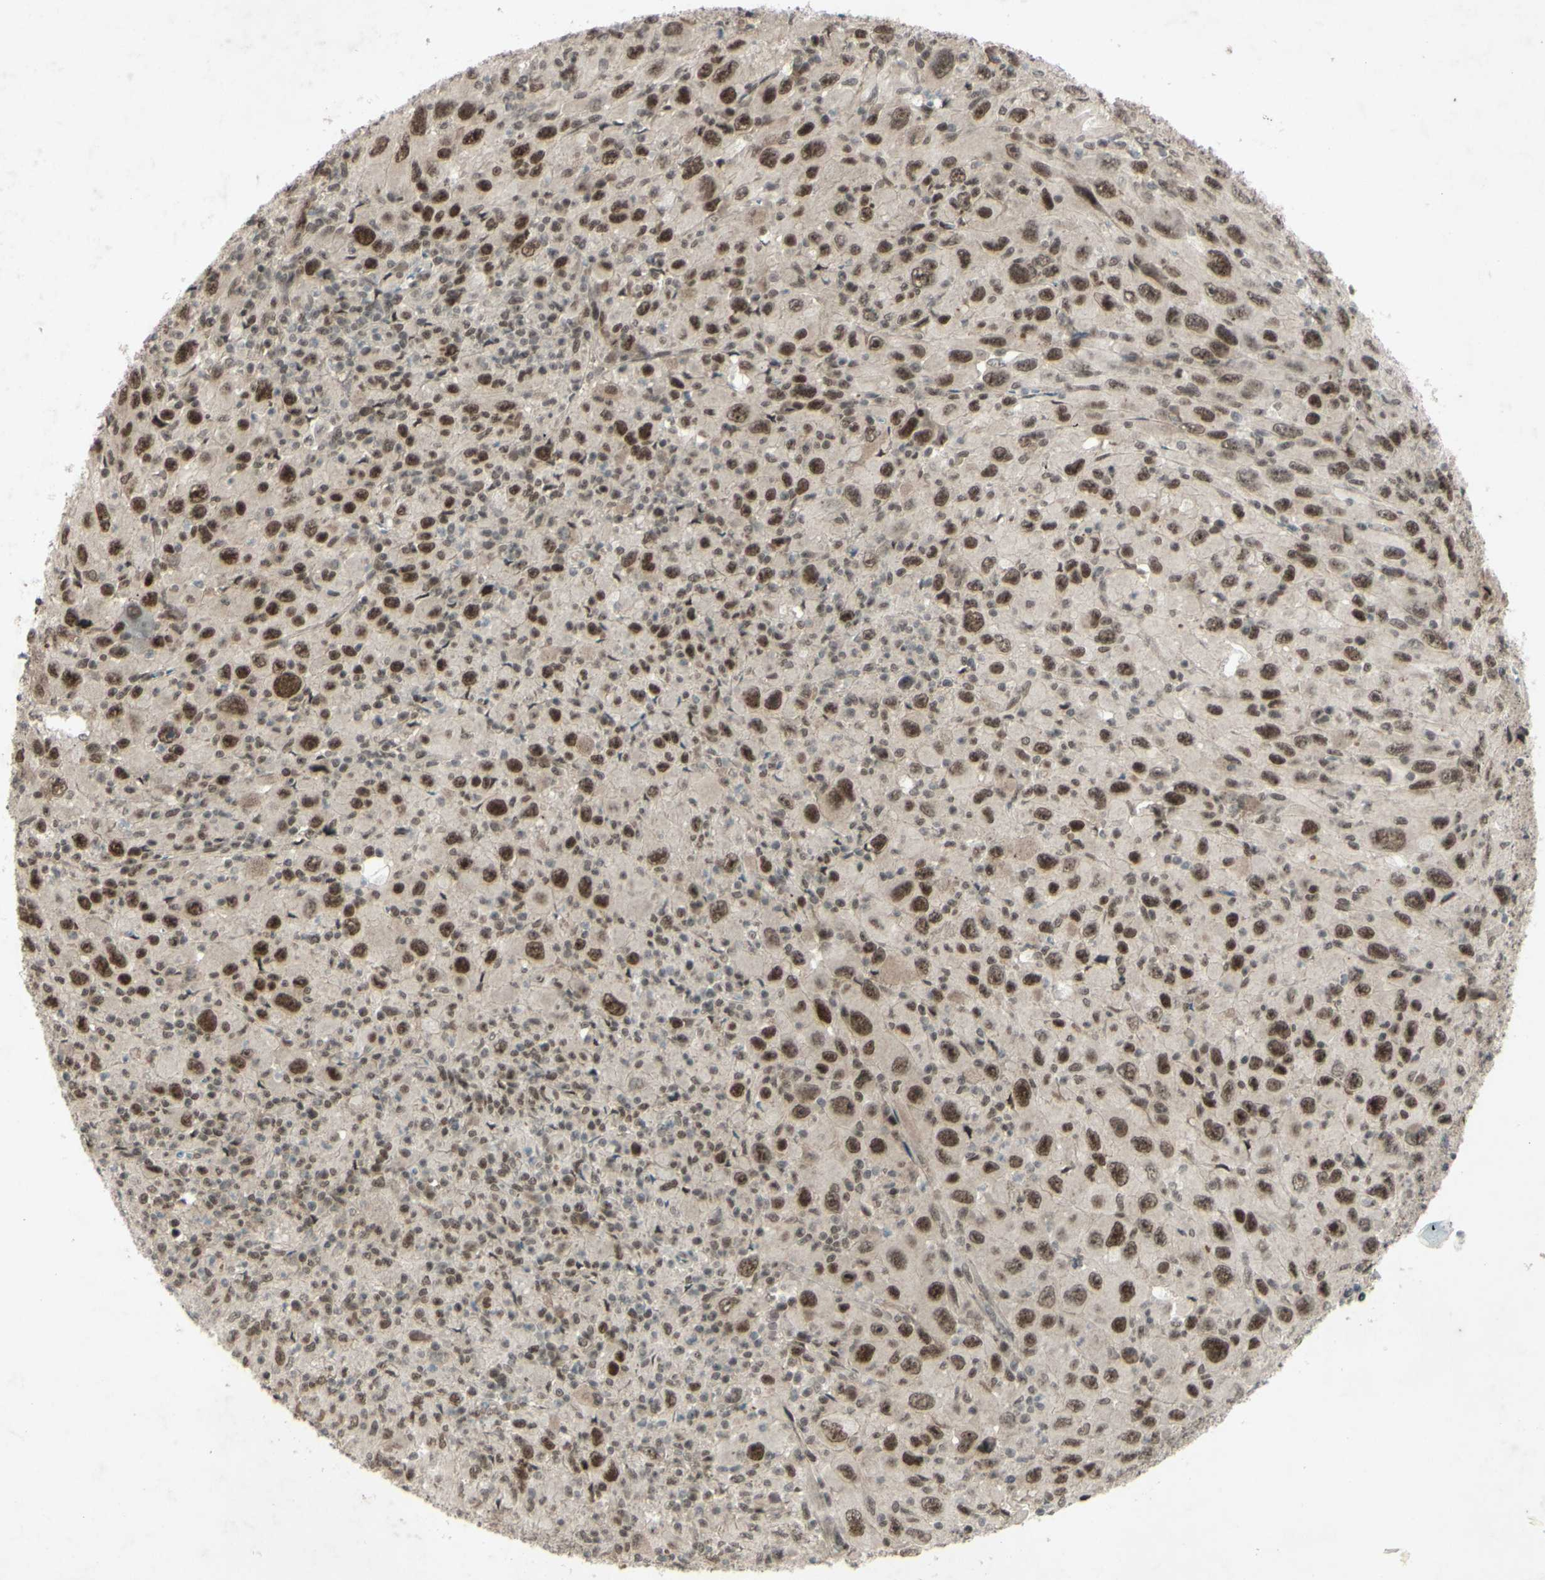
{"staining": {"intensity": "moderate", "quantity": ">75%", "location": "nuclear"}, "tissue": "melanoma", "cell_type": "Tumor cells", "image_type": "cancer", "snomed": [{"axis": "morphology", "description": "Malignant melanoma, Metastatic site"}, {"axis": "topography", "description": "Skin"}], "caption": "Melanoma stained with DAB (3,3'-diaminobenzidine) immunohistochemistry displays medium levels of moderate nuclear staining in approximately >75% of tumor cells.", "gene": "SNW1", "patient": {"sex": "female", "age": 56}}